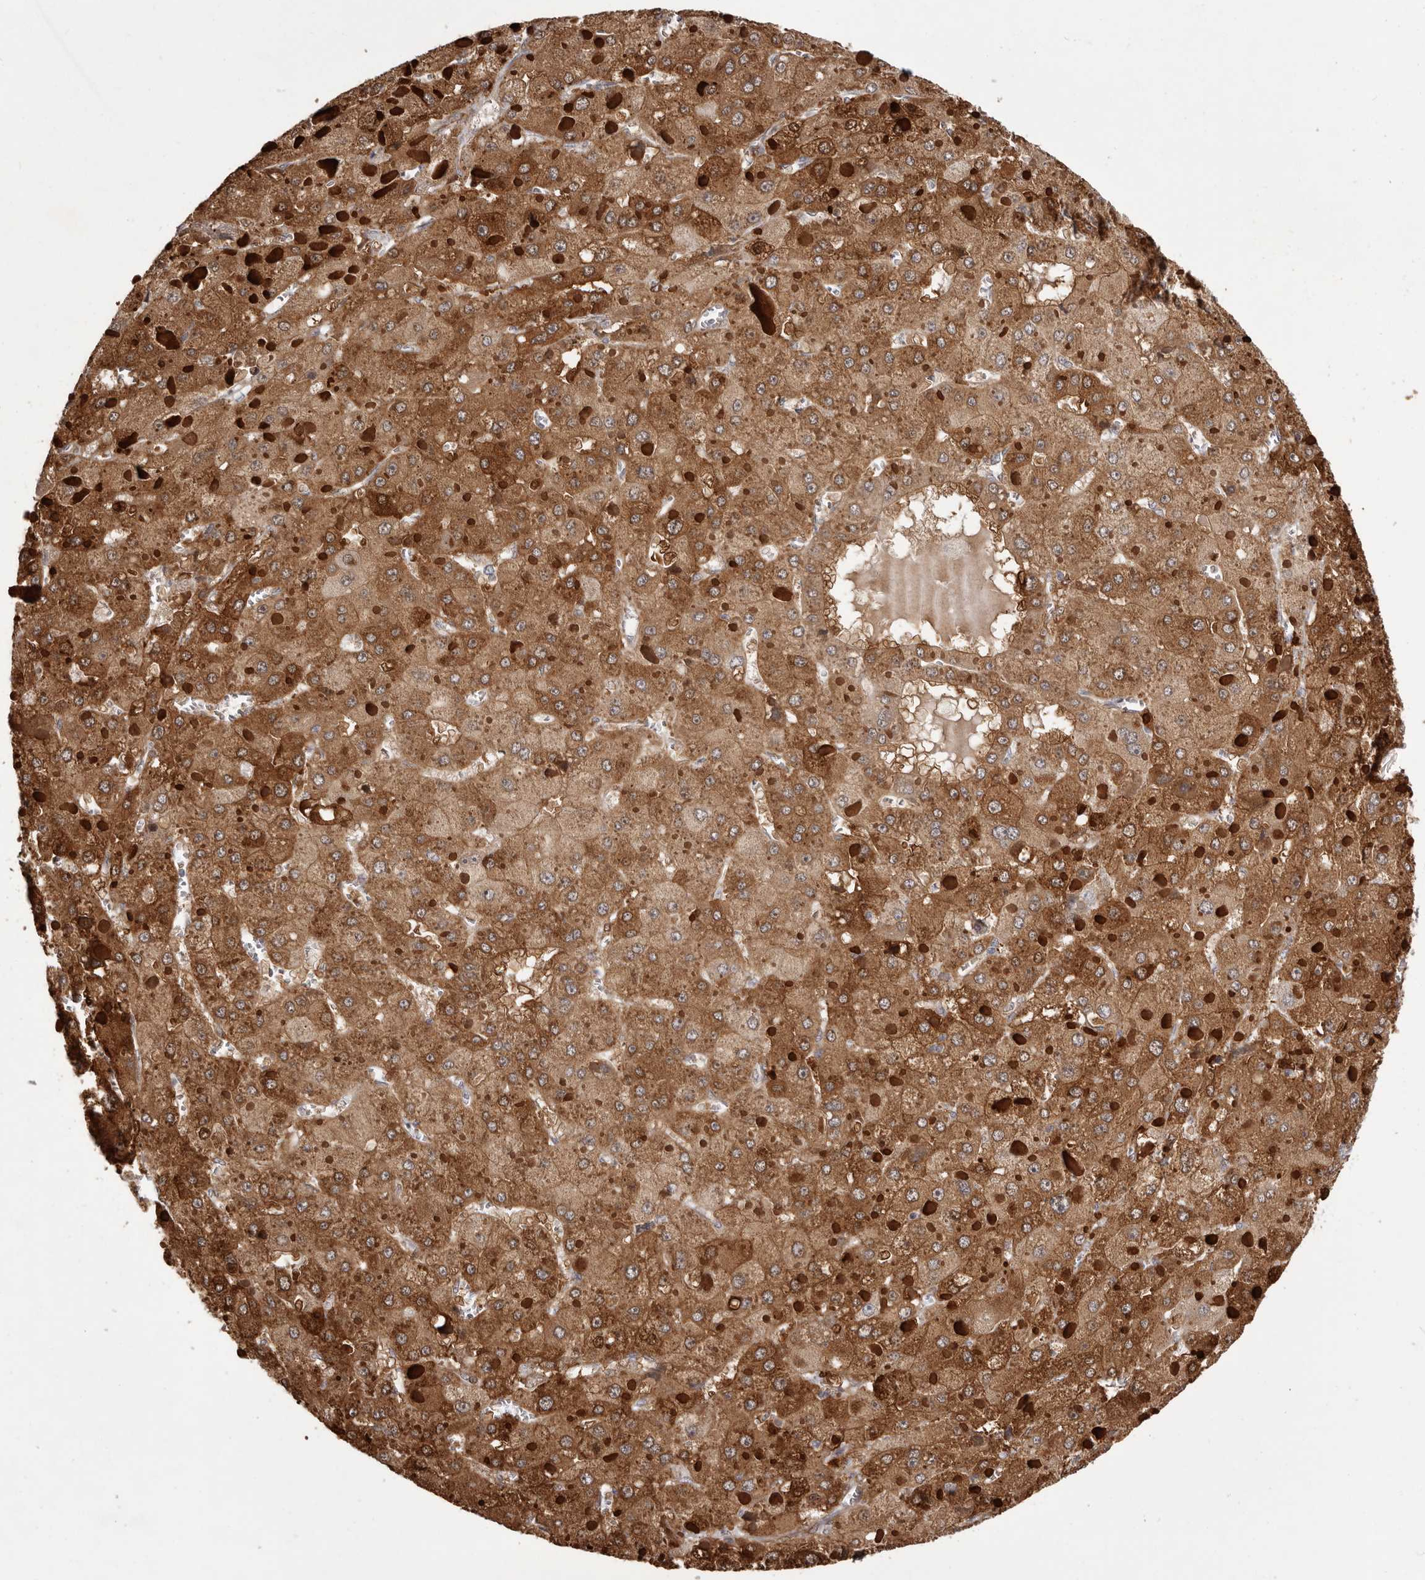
{"staining": {"intensity": "strong", "quantity": ">75%", "location": "cytoplasmic/membranous"}, "tissue": "liver cancer", "cell_type": "Tumor cells", "image_type": "cancer", "snomed": [{"axis": "morphology", "description": "Carcinoma, Hepatocellular, NOS"}, {"axis": "topography", "description": "Liver"}], "caption": "Tumor cells demonstrate strong cytoplasmic/membranous staining in approximately >75% of cells in liver cancer (hepatocellular carcinoma). (brown staining indicates protein expression, while blue staining denotes nuclei).", "gene": "GFOD1", "patient": {"sex": "female", "age": 73}}